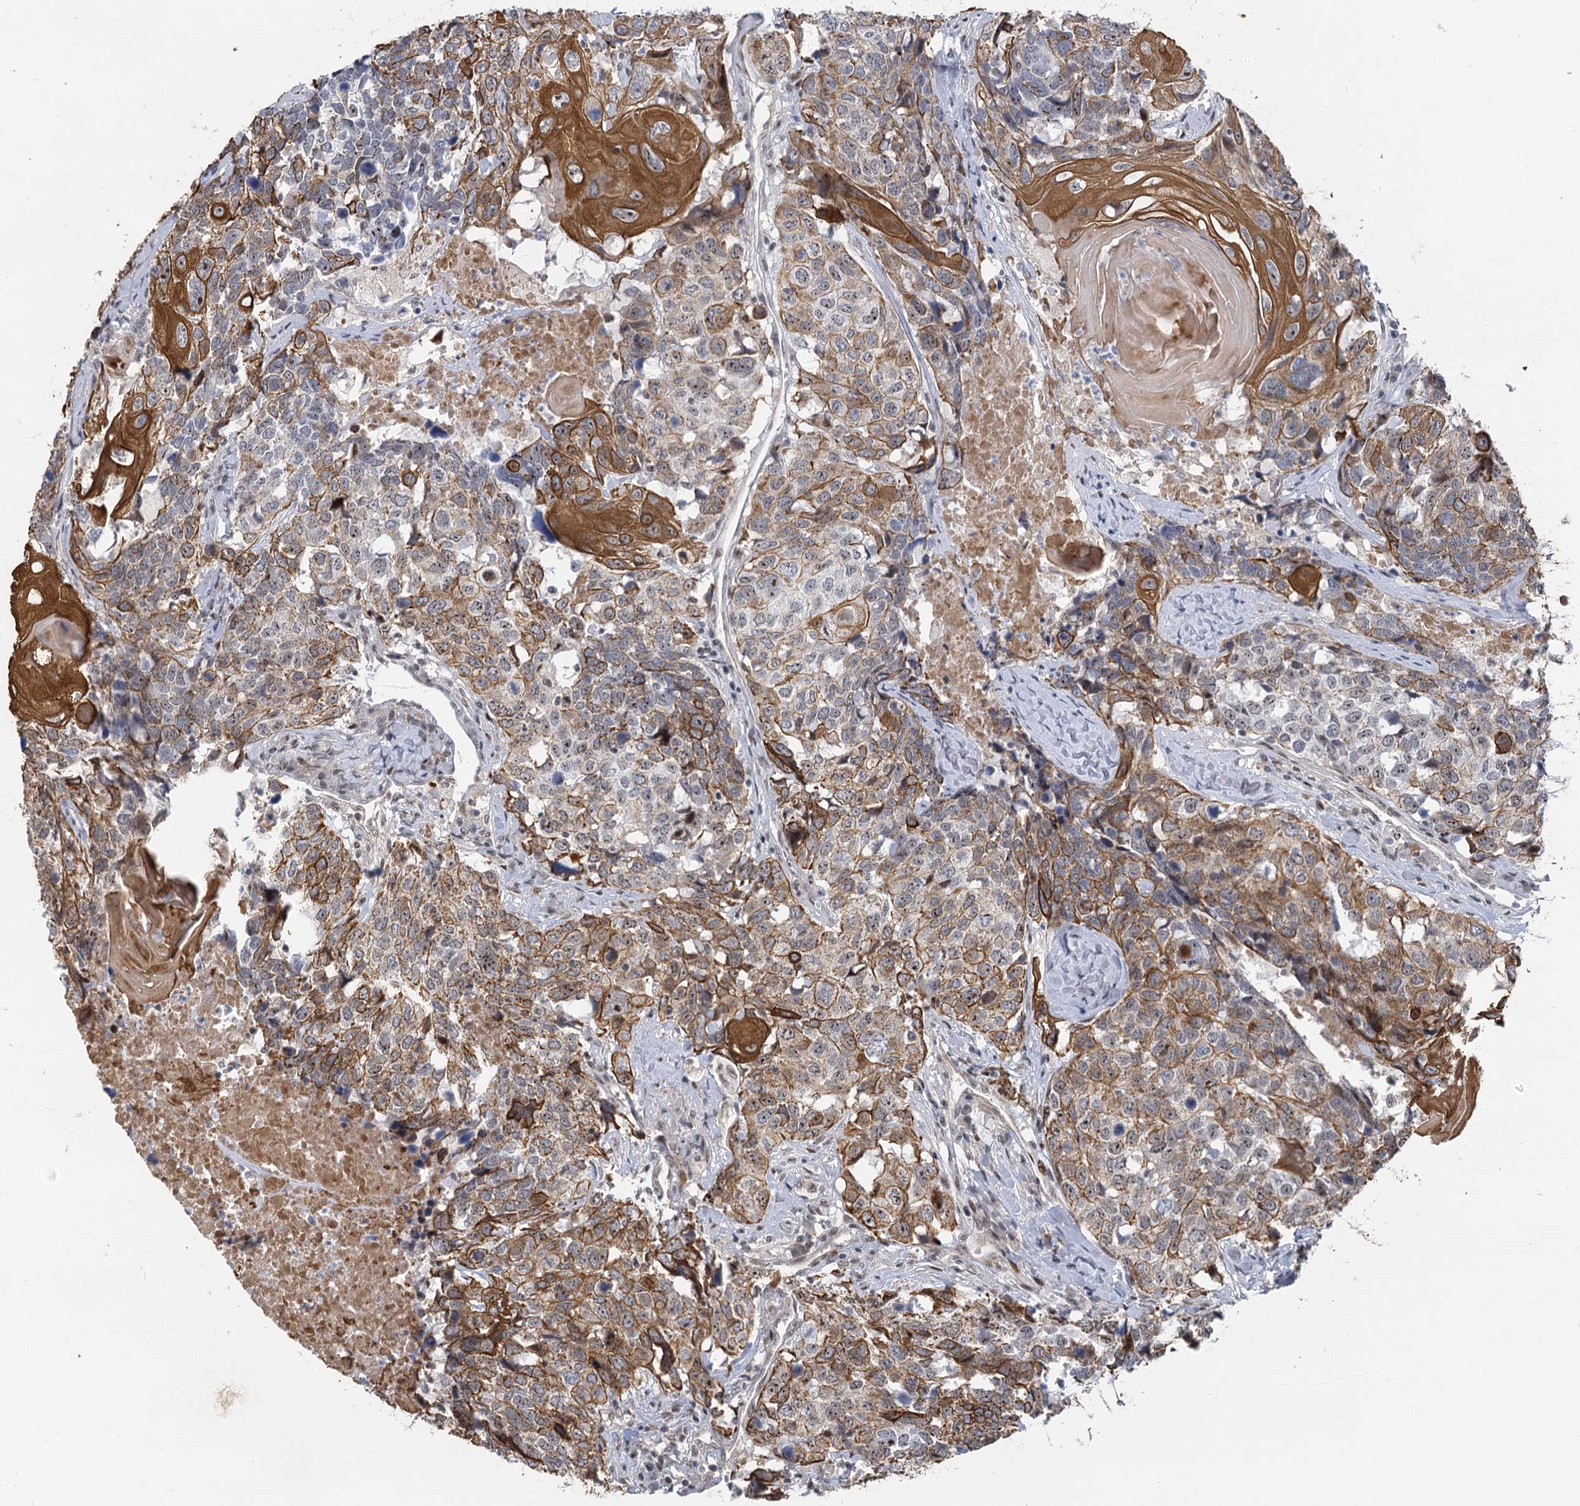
{"staining": {"intensity": "strong", "quantity": "25%-75%", "location": "cytoplasmic/membranous"}, "tissue": "head and neck cancer", "cell_type": "Tumor cells", "image_type": "cancer", "snomed": [{"axis": "morphology", "description": "Squamous cell carcinoma, NOS"}, {"axis": "topography", "description": "Head-Neck"}], "caption": "Immunohistochemical staining of head and neck cancer (squamous cell carcinoma) demonstrates high levels of strong cytoplasmic/membranous protein staining in about 25%-75% of tumor cells. Immunohistochemistry stains the protein of interest in brown and the nuclei are stained blue.", "gene": "IL11RA", "patient": {"sex": "male", "age": 66}}